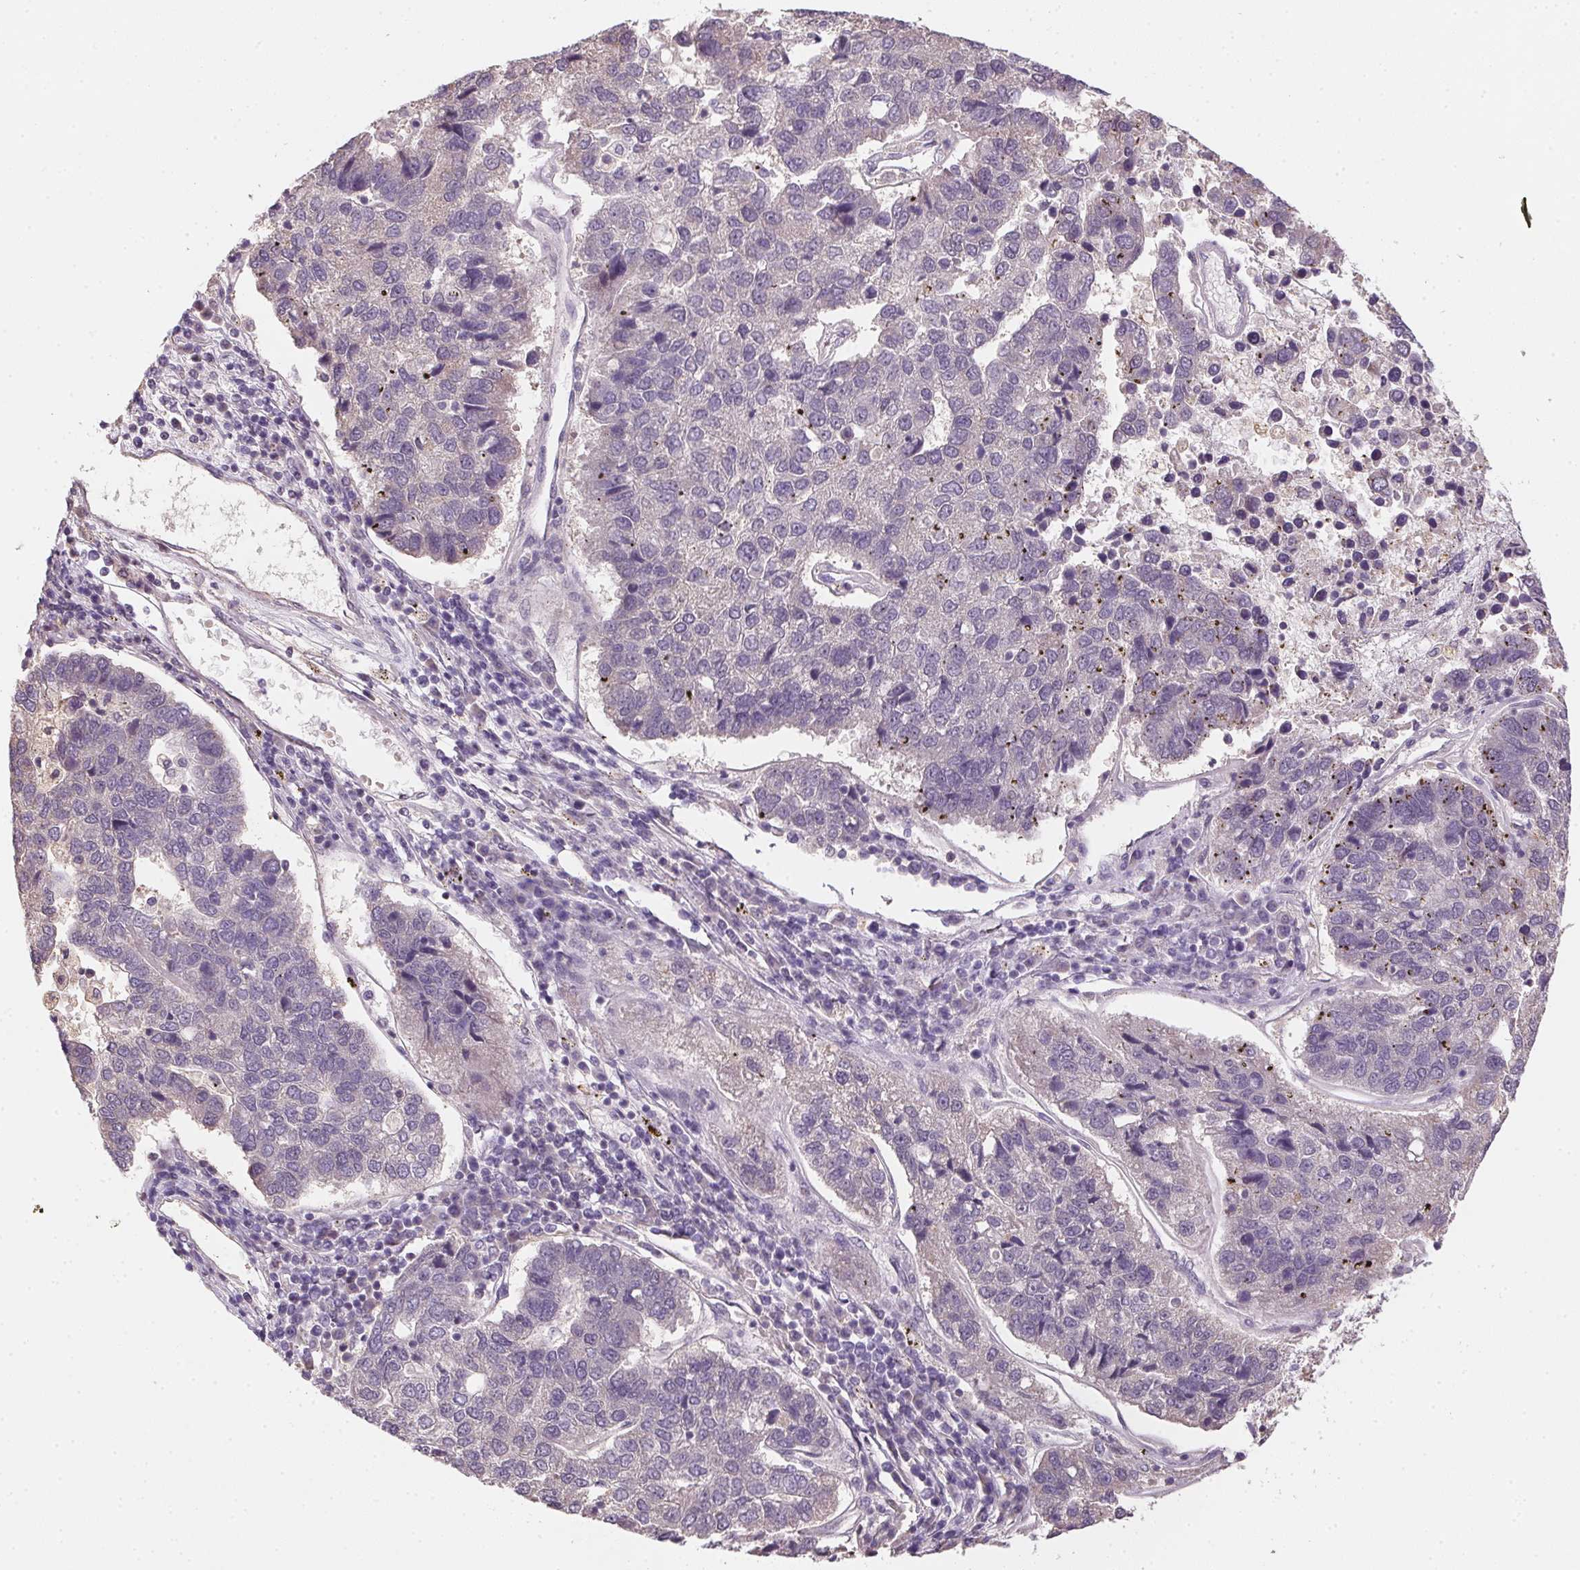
{"staining": {"intensity": "negative", "quantity": "none", "location": "none"}, "tissue": "pancreatic cancer", "cell_type": "Tumor cells", "image_type": "cancer", "snomed": [{"axis": "morphology", "description": "Adenocarcinoma, NOS"}, {"axis": "topography", "description": "Pancreas"}], "caption": "Pancreatic cancer (adenocarcinoma) was stained to show a protein in brown. There is no significant expression in tumor cells.", "gene": "ALDH8A1", "patient": {"sex": "female", "age": 61}}